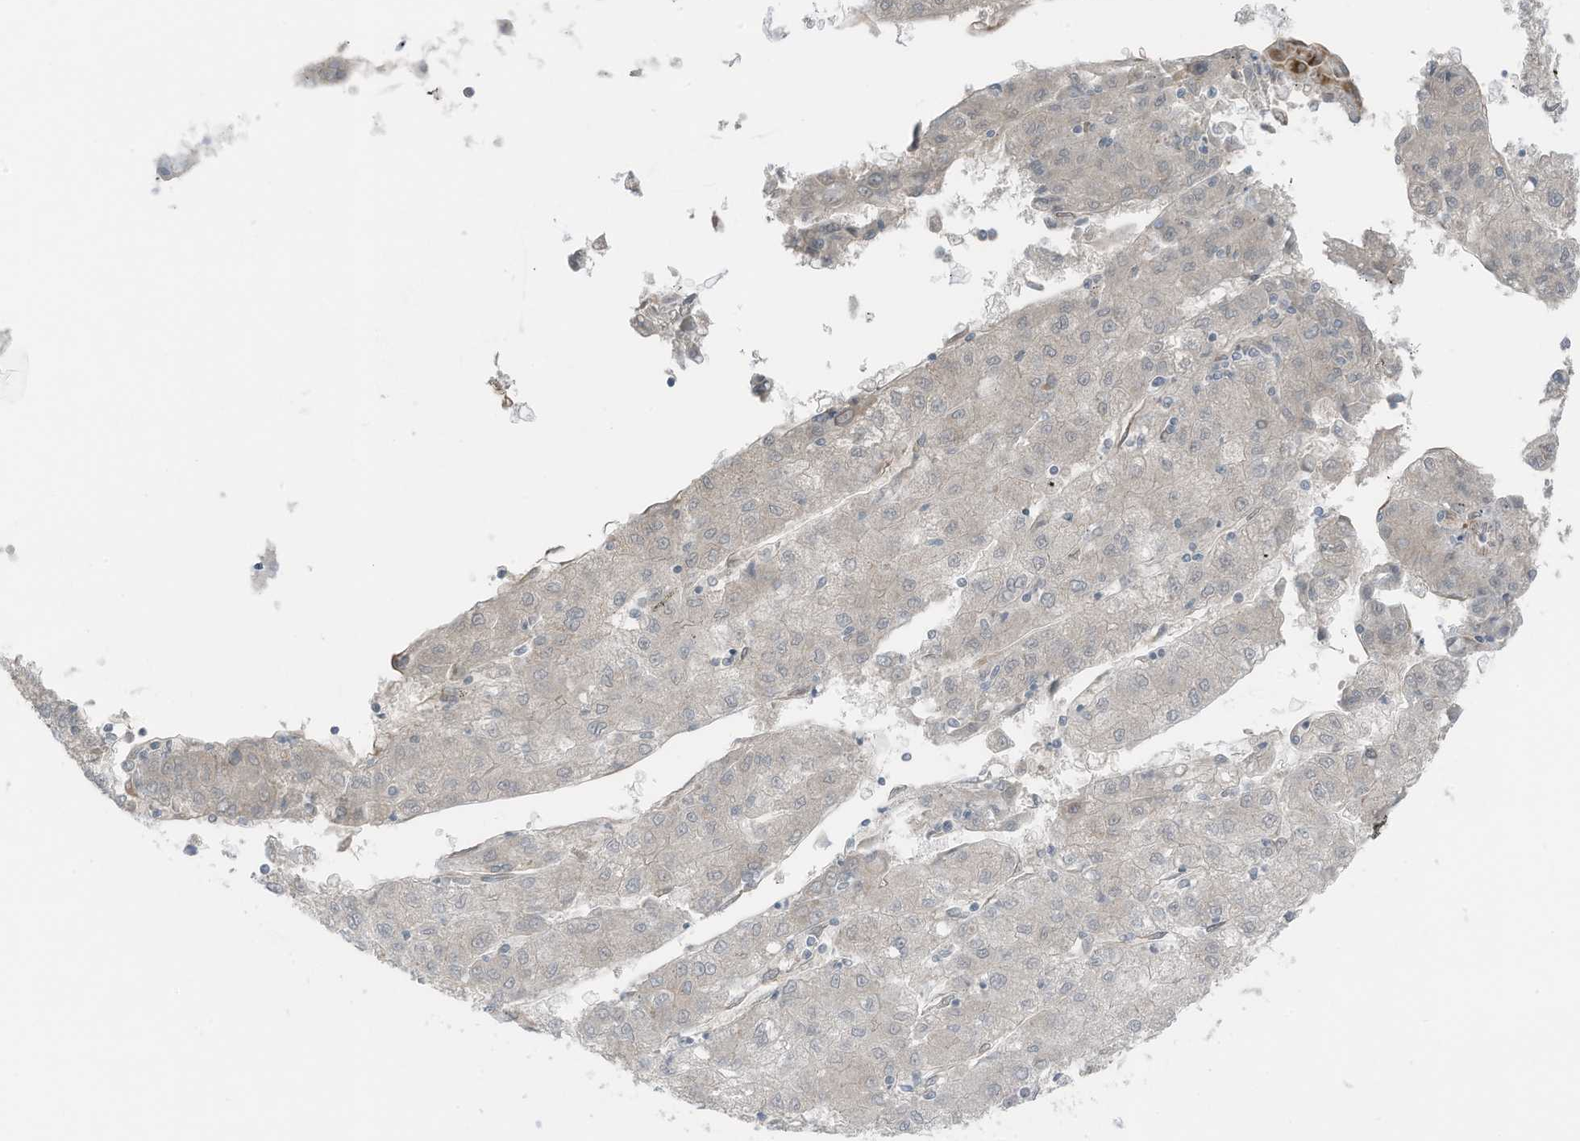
{"staining": {"intensity": "negative", "quantity": "none", "location": "none"}, "tissue": "liver cancer", "cell_type": "Tumor cells", "image_type": "cancer", "snomed": [{"axis": "morphology", "description": "Carcinoma, Hepatocellular, NOS"}, {"axis": "topography", "description": "Liver"}], "caption": "Tumor cells show no significant protein expression in liver cancer (hepatocellular carcinoma).", "gene": "ARHGEF33", "patient": {"sex": "male", "age": 72}}